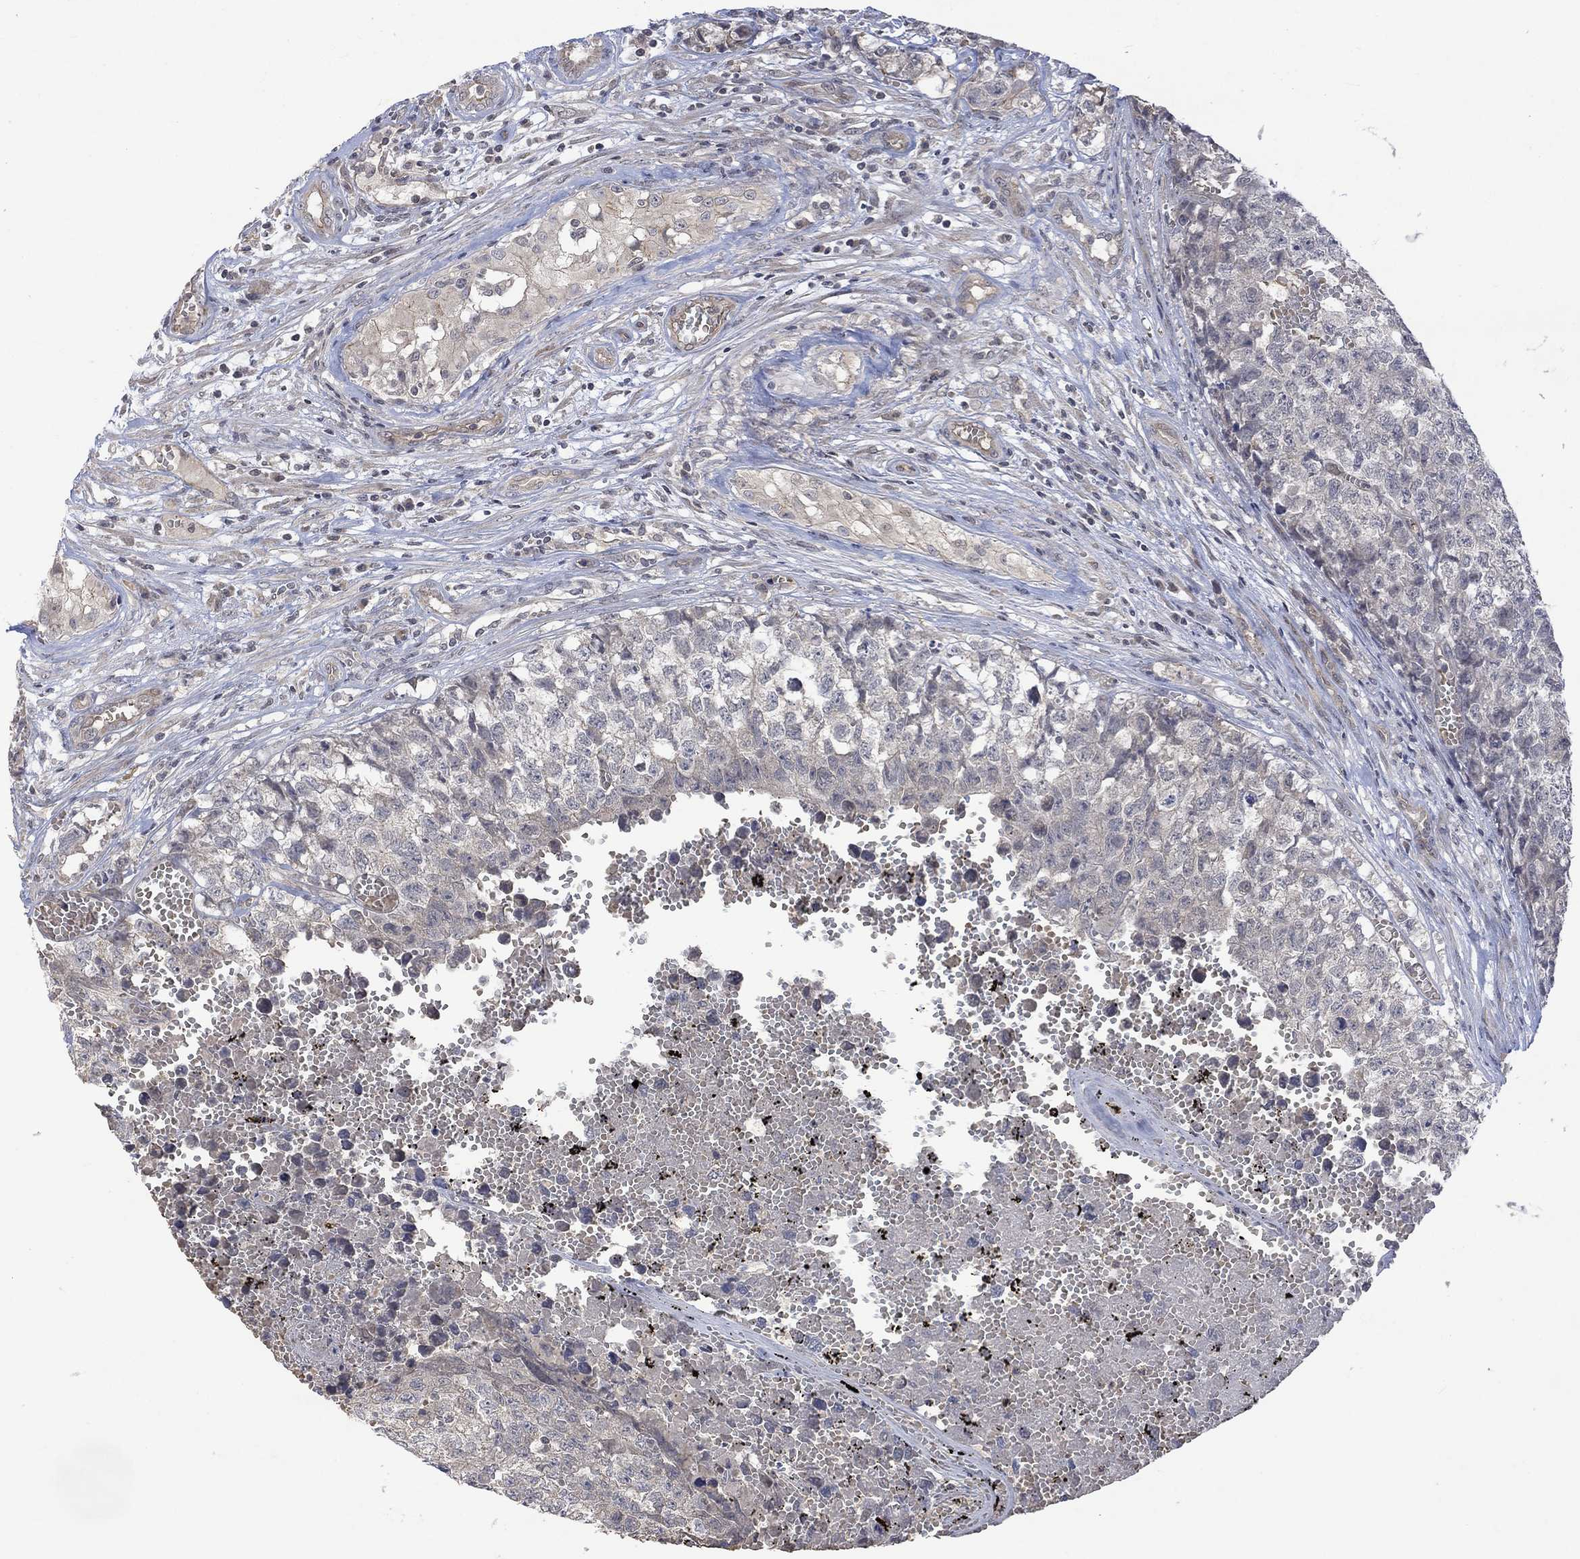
{"staining": {"intensity": "negative", "quantity": "none", "location": "none"}, "tissue": "testis cancer", "cell_type": "Tumor cells", "image_type": "cancer", "snomed": [{"axis": "morphology", "description": "Seminoma, NOS"}, {"axis": "morphology", "description": "Carcinoma, Embryonal, NOS"}, {"axis": "topography", "description": "Testis"}], "caption": "This is an IHC micrograph of human seminoma (testis). There is no positivity in tumor cells.", "gene": "GRIN2D", "patient": {"sex": "male", "age": 22}}